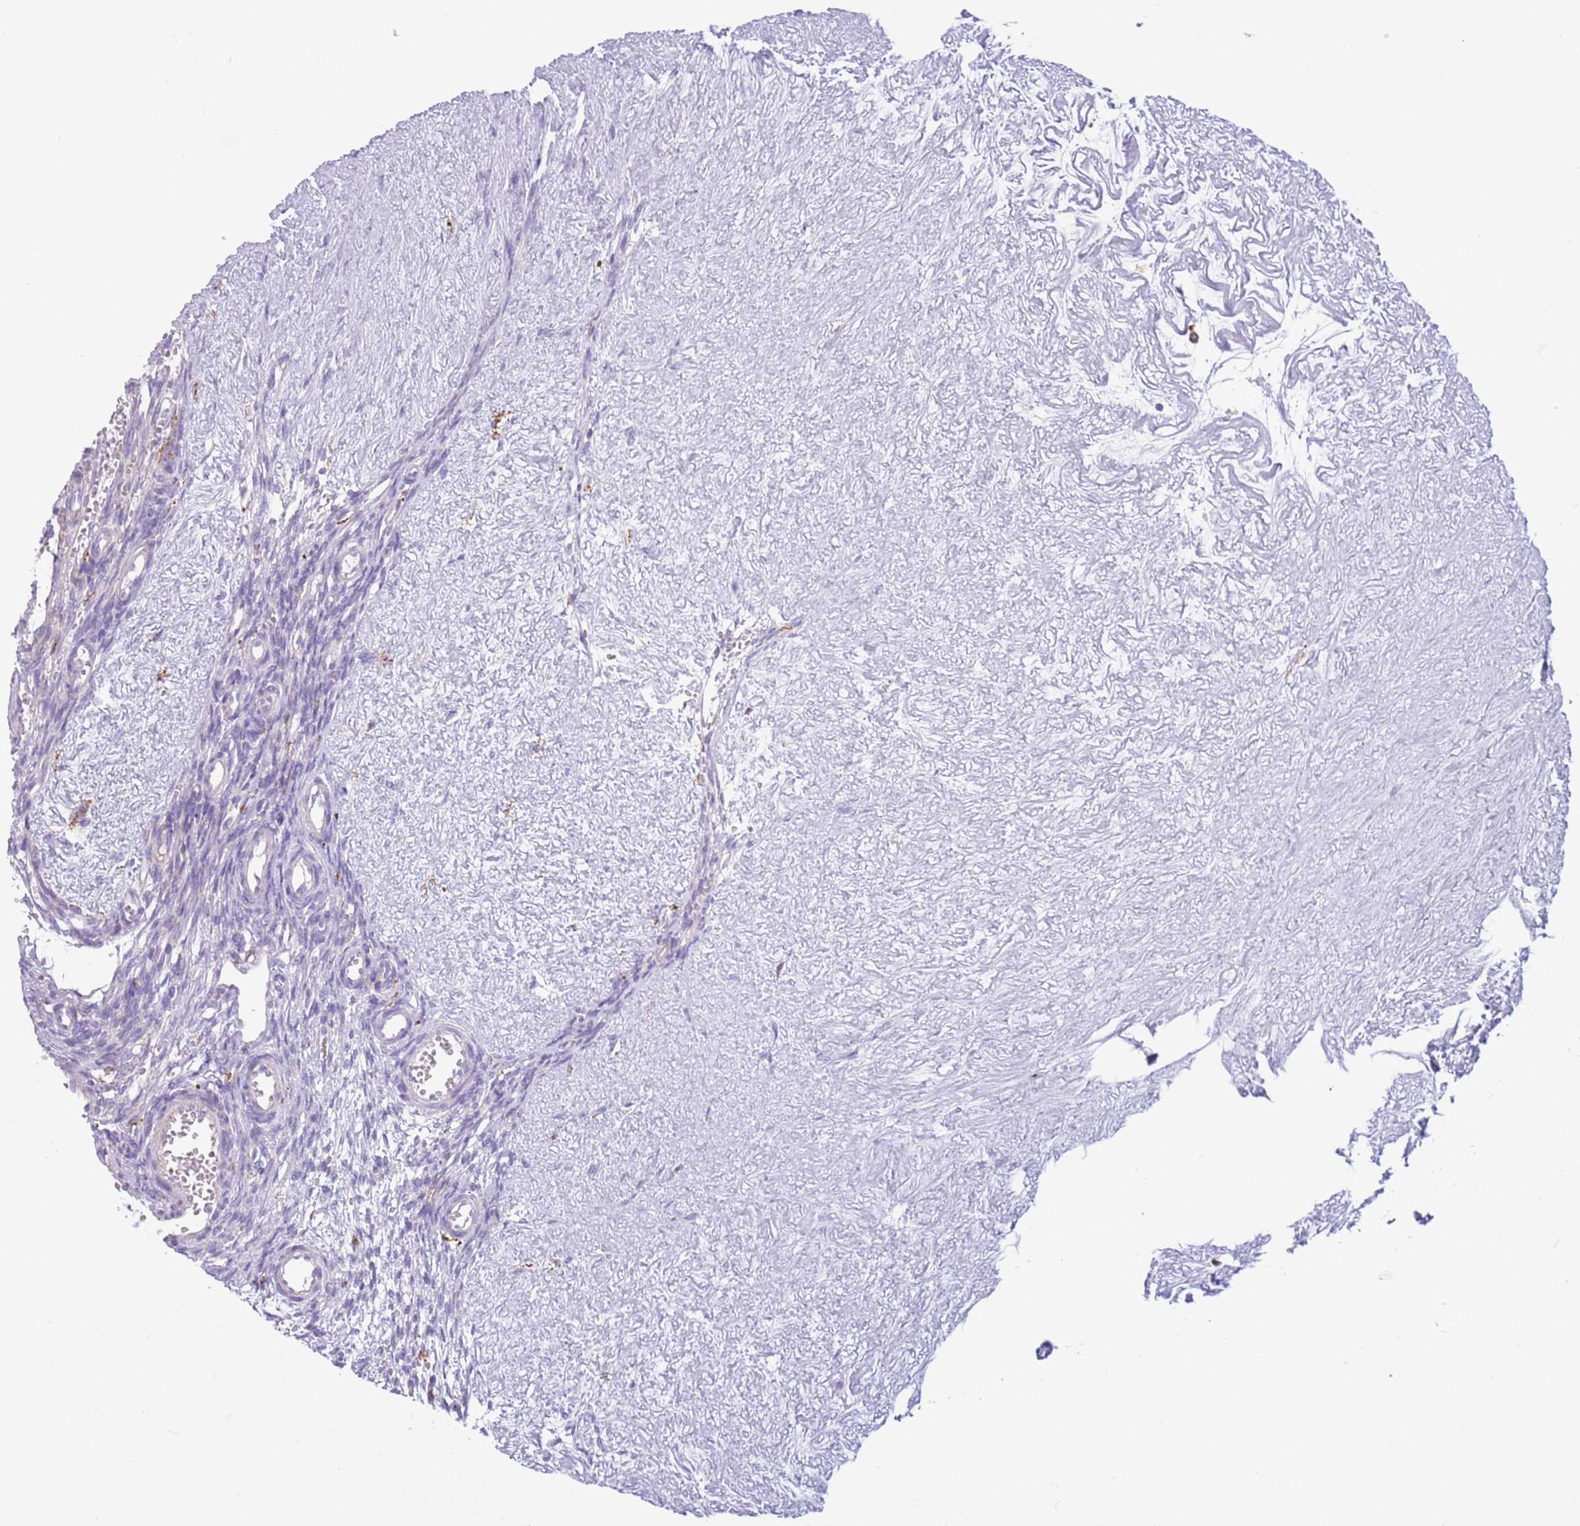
{"staining": {"intensity": "negative", "quantity": "none", "location": "none"}, "tissue": "ovary", "cell_type": "Ovarian stroma cells", "image_type": "normal", "snomed": [{"axis": "morphology", "description": "Normal tissue, NOS"}, {"axis": "topography", "description": "Ovary"}], "caption": "High power microscopy histopathology image of an IHC histopathology image of unremarkable ovary, revealing no significant expression in ovarian stroma cells. (Stains: DAB IHC with hematoxylin counter stain, Microscopy: brightfield microscopy at high magnification).", "gene": "SNX6", "patient": {"sex": "female", "age": 39}}